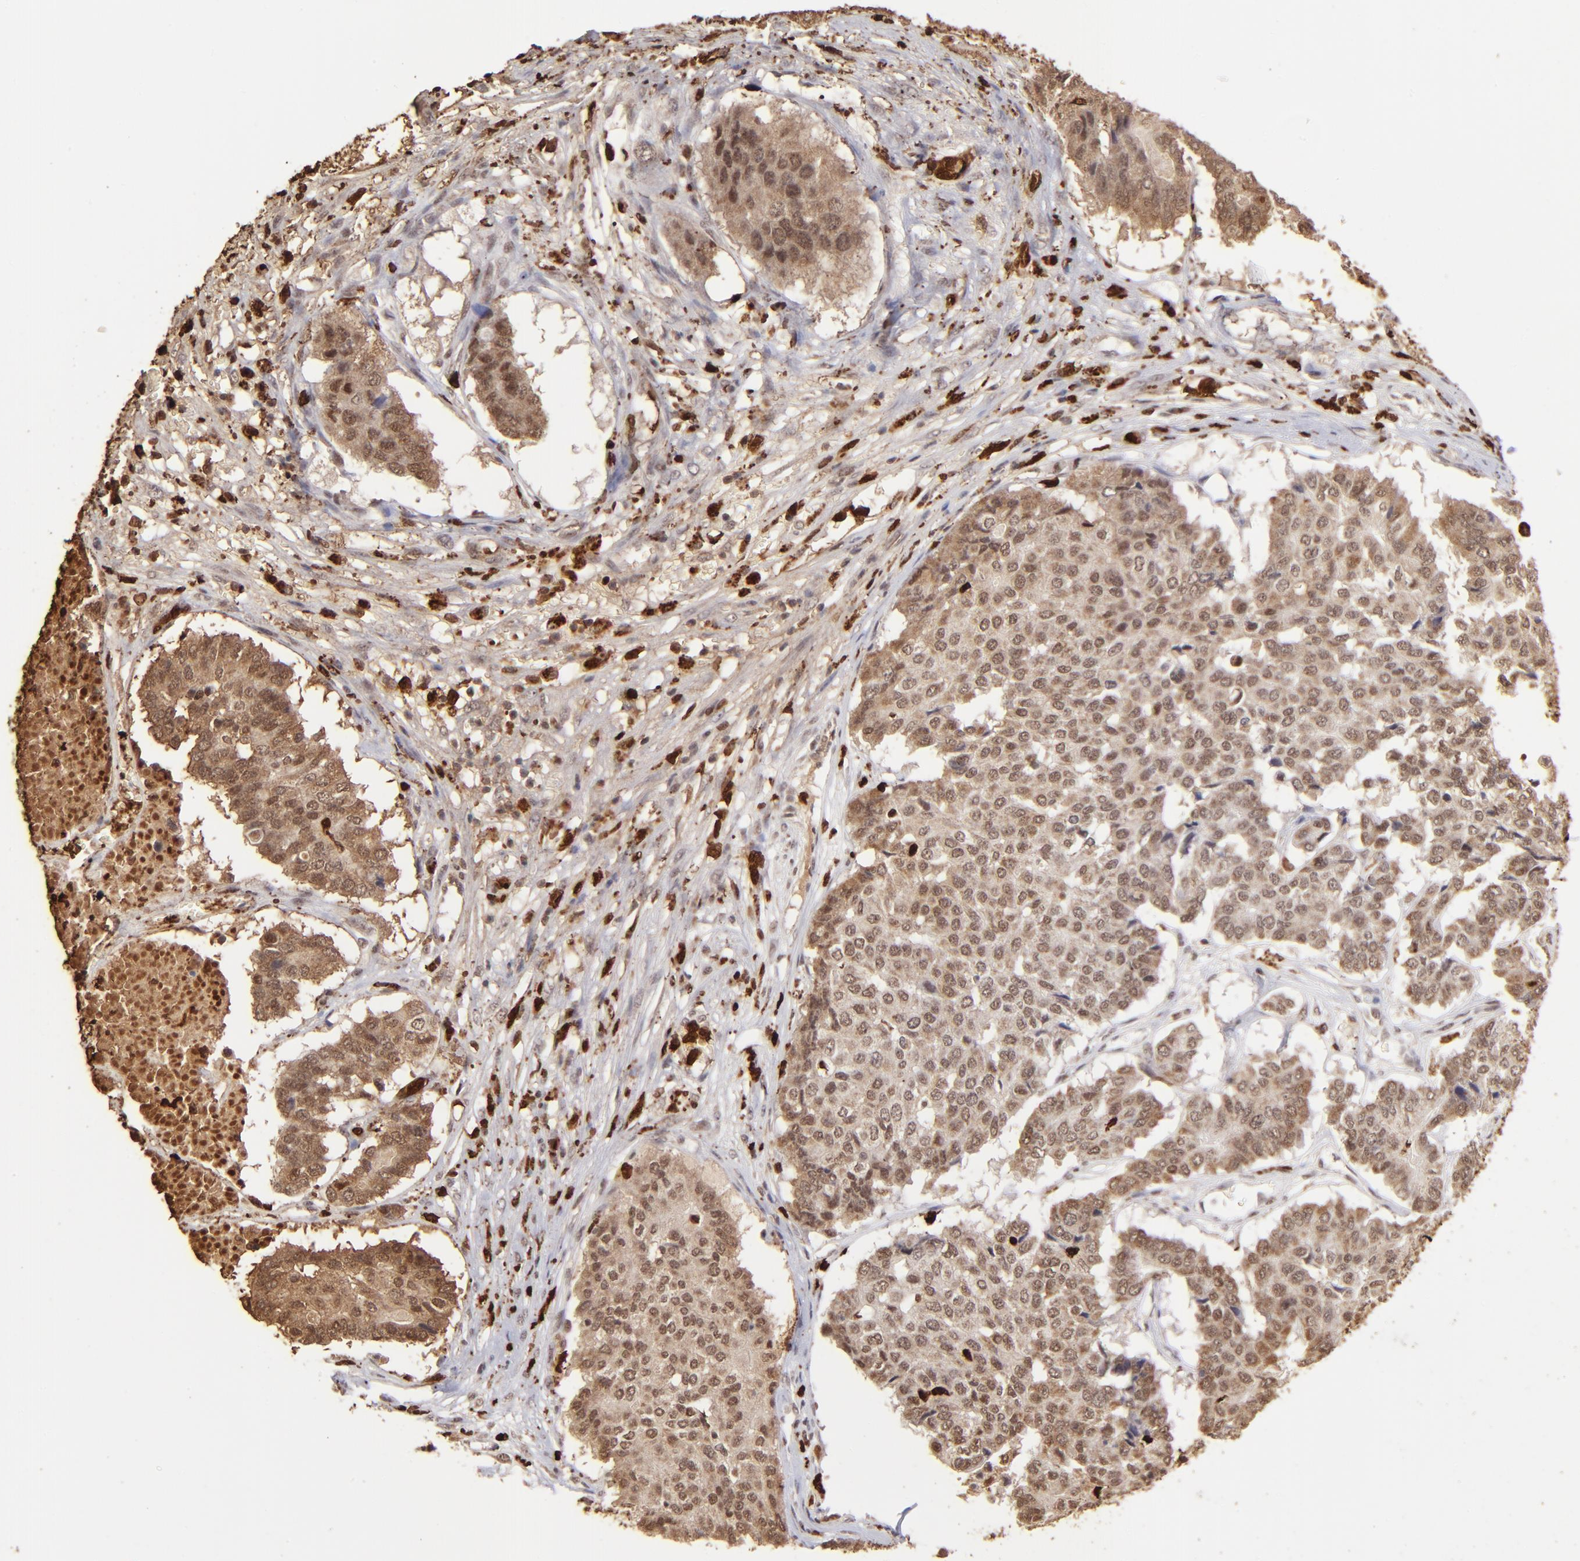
{"staining": {"intensity": "moderate", "quantity": ">75%", "location": "cytoplasmic/membranous,nuclear"}, "tissue": "pancreatic cancer", "cell_type": "Tumor cells", "image_type": "cancer", "snomed": [{"axis": "morphology", "description": "Adenocarcinoma, NOS"}, {"axis": "topography", "description": "Pancreas"}], "caption": "IHC of human pancreatic cancer (adenocarcinoma) shows medium levels of moderate cytoplasmic/membranous and nuclear staining in approximately >75% of tumor cells. The protein of interest is shown in brown color, while the nuclei are stained blue.", "gene": "ZFX", "patient": {"sex": "male", "age": 50}}